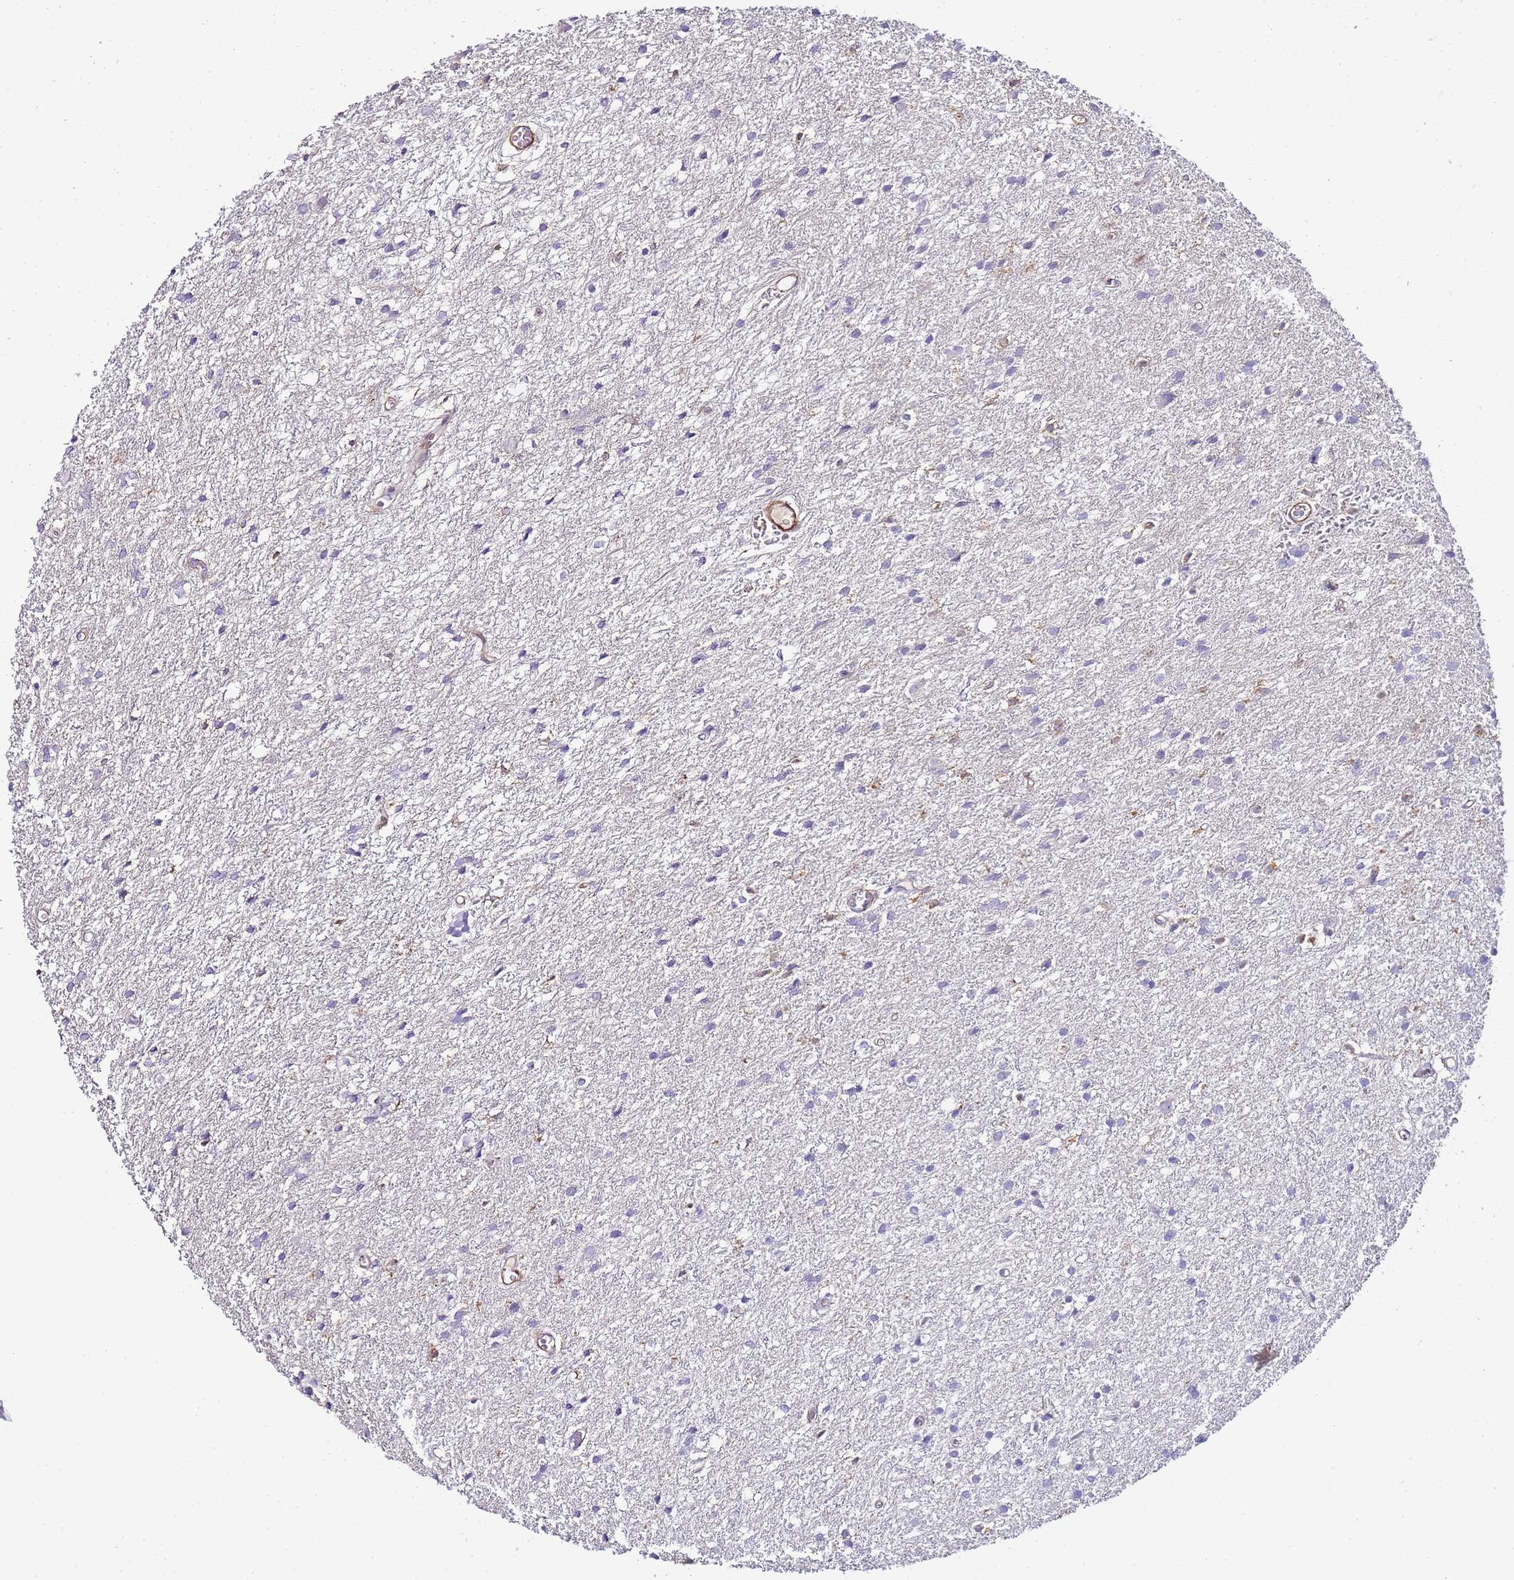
{"staining": {"intensity": "negative", "quantity": "none", "location": "none"}, "tissue": "glioma", "cell_type": "Tumor cells", "image_type": "cancer", "snomed": [{"axis": "morphology", "description": "Glioma, malignant, High grade"}, {"axis": "topography", "description": "Brain"}], "caption": "The histopathology image demonstrates no significant staining in tumor cells of malignant high-grade glioma. The staining was performed using DAB to visualize the protein expression in brown, while the nuclei were stained in blue with hematoxylin (Magnification: 20x).", "gene": "FBN3", "patient": {"sex": "female", "age": 50}}